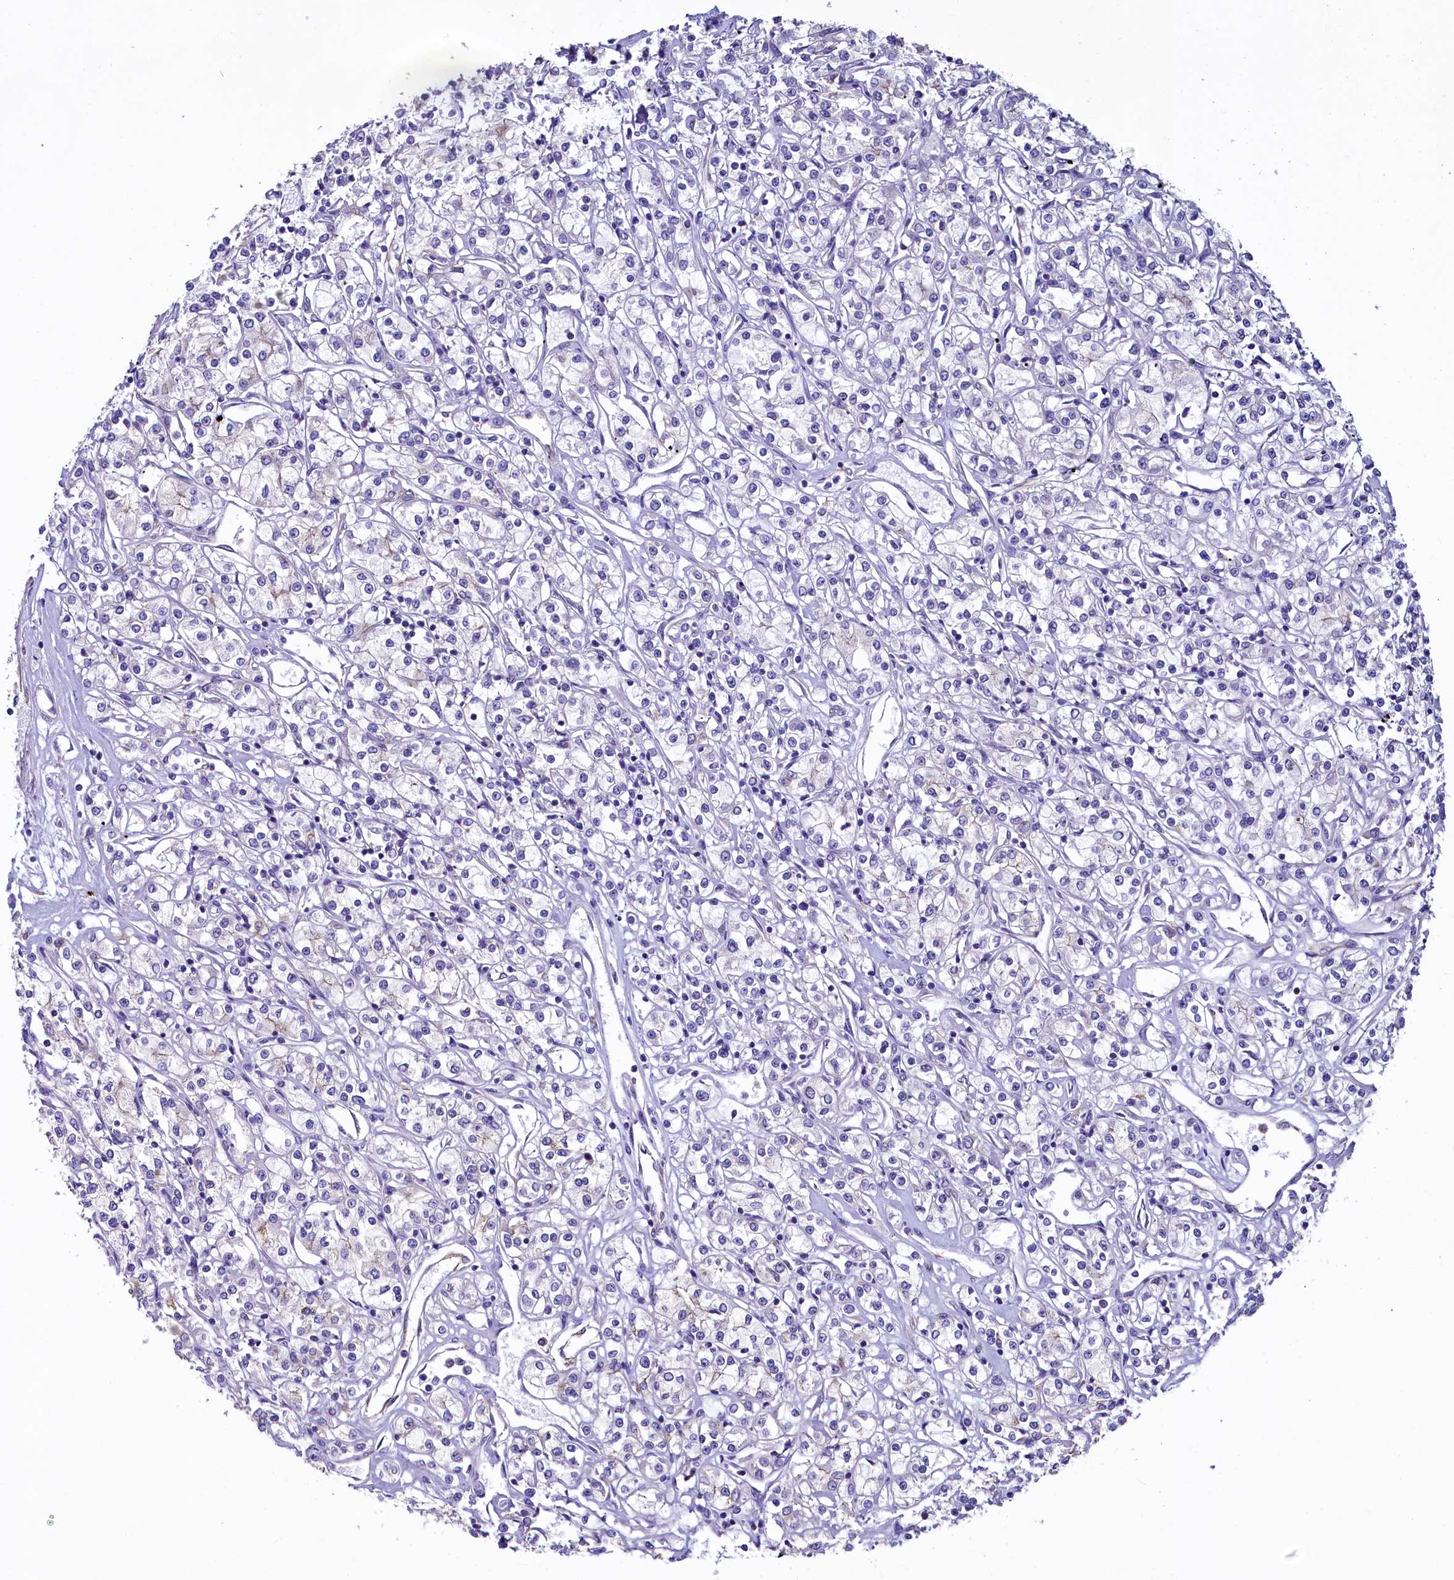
{"staining": {"intensity": "negative", "quantity": "none", "location": "none"}, "tissue": "renal cancer", "cell_type": "Tumor cells", "image_type": "cancer", "snomed": [{"axis": "morphology", "description": "Adenocarcinoma, NOS"}, {"axis": "topography", "description": "Kidney"}], "caption": "High magnification brightfield microscopy of adenocarcinoma (renal) stained with DAB (3,3'-diaminobenzidine) (brown) and counterstained with hematoxylin (blue): tumor cells show no significant positivity.", "gene": "GPR21", "patient": {"sex": "female", "age": 59}}